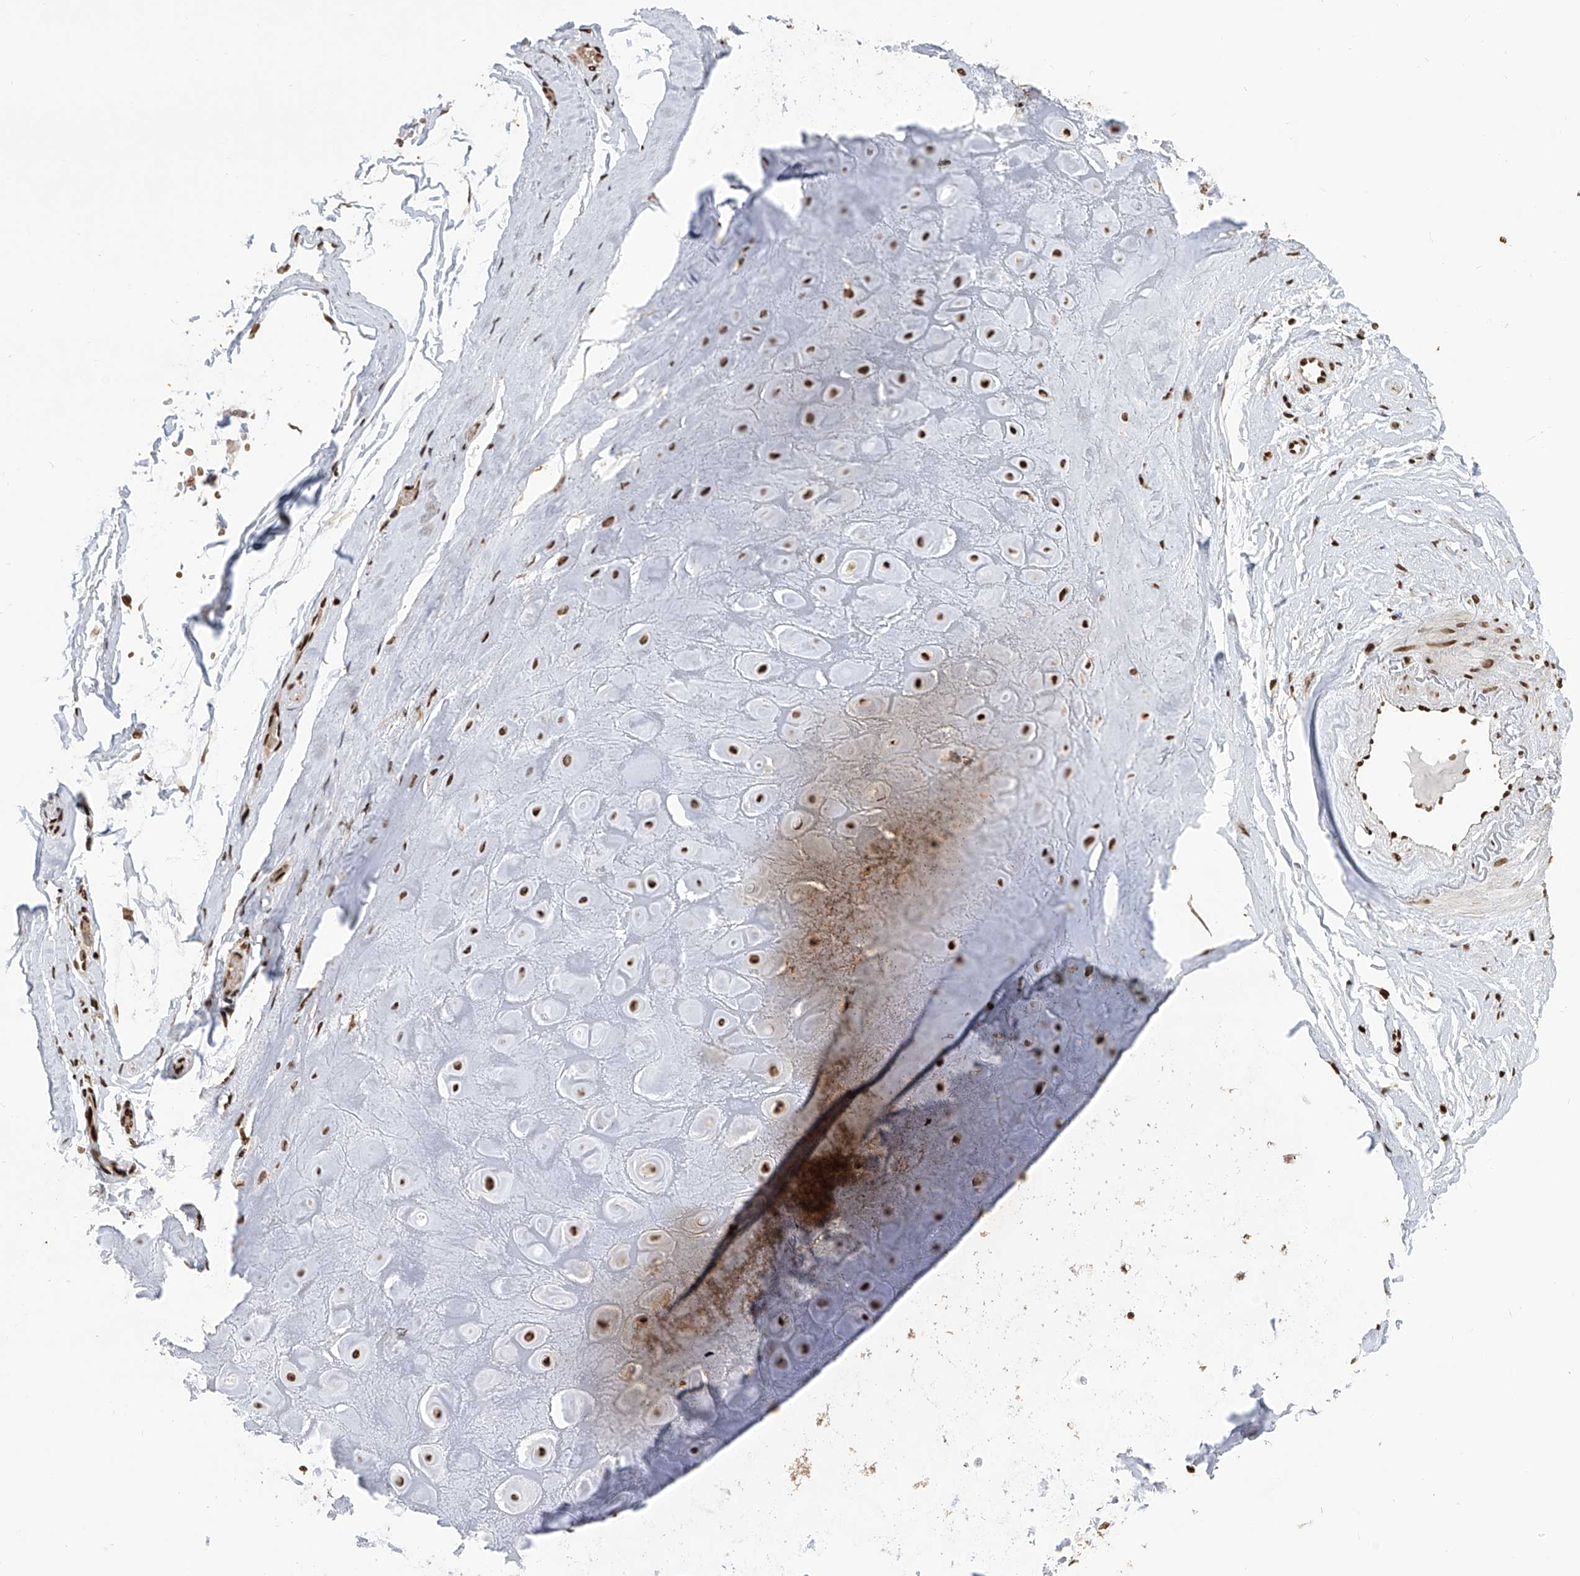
{"staining": {"intensity": "strong", "quantity": ">75%", "location": "nuclear"}, "tissue": "adipose tissue", "cell_type": "Adipocytes", "image_type": "normal", "snomed": [{"axis": "morphology", "description": "Normal tissue, NOS"}, {"axis": "morphology", "description": "Basal cell carcinoma"}, {"axis": "topography", "description": "Skin"}], "caption": "A brown stain highlights strong nuclear expression of a protein in adipocytes of benign adipose tissue. Using DAB (3,3'-diaminobenzidine) (brown) and hematoxylin (blue) stains, captured at high magnification using brightfield microscopy.", "gene": "PAK1IP1", "patient": {"sex": "female", "age": 89}}